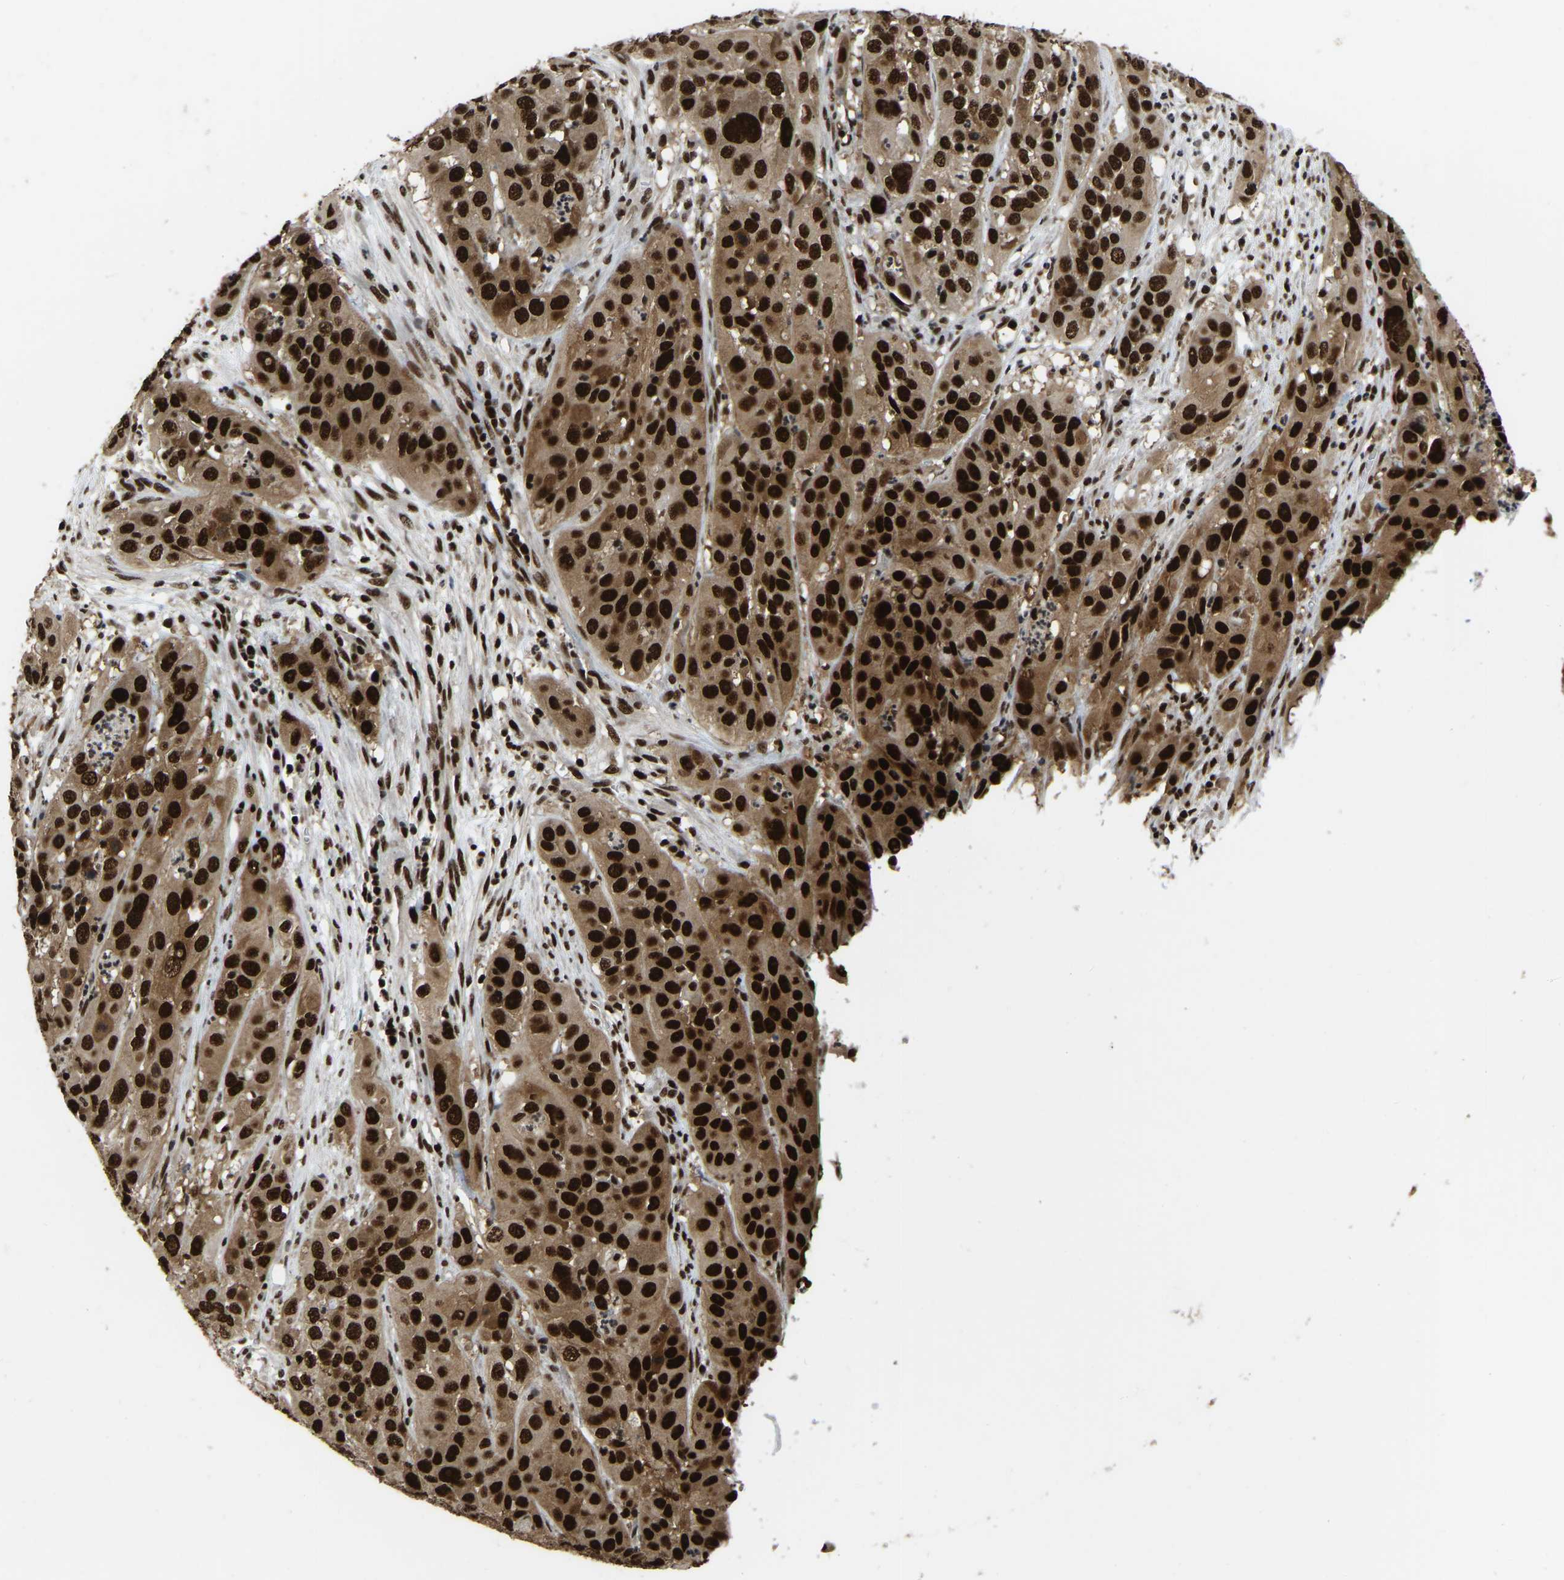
{"staining": {"intensity": "strong", "quantity": ">75%", "location": "cytoplasmic/membranous,nuclear"}, "tissue": "cervical cancer", "cell_type": "Tumor cells", "image_type": "cancer", "snomed": [{"axis": "morphology", "description": "Squamous cell carcinoma, NOS"}, {"axis": "topography", "description": "Cervix"}], "caption": "Immunohistochemistry (IHC) (DAB (3,3'-diaminobenzidine)) staining of cervical cancer (squamous cell carcinoma) reveals strong cytoplasmic/membranous and nuclear protein expression in about >75% of tumor cells. (DAB IHC with brightfield microscopy, high magnification).", "gene": "TBL1XR1", "patient": {"sex": "female", "age": 32}}